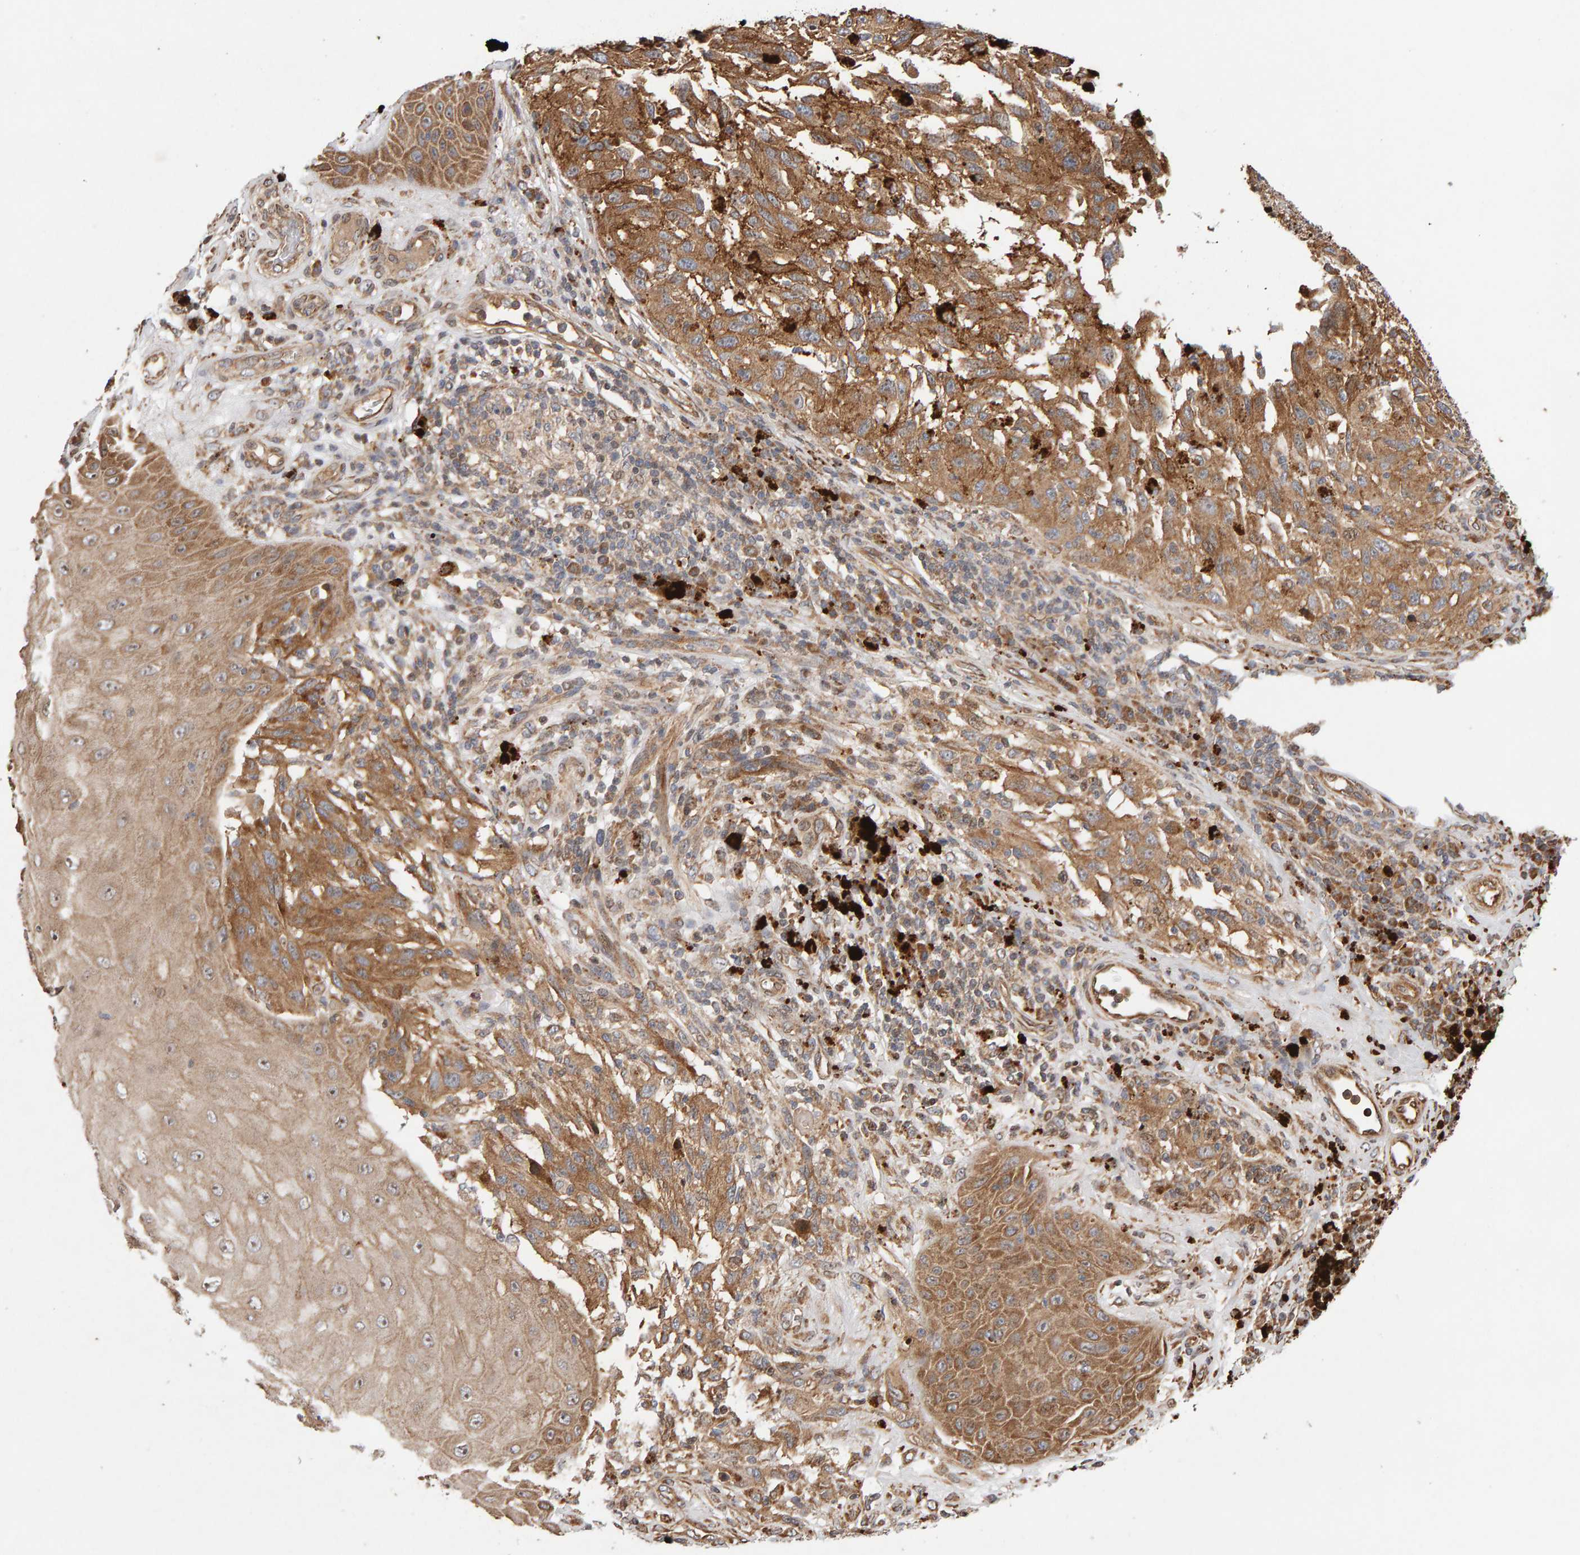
{"staining": {"intensity": "moderate", "quantity": ">75%", "location": "cytoplasmic/membranous"}, "tissue": "melanoma", "cell_type": "Tumor cells", "image_type": "cancer", "snomed": [{"axis": "morphology", "description": "Malignant melanoma, NOS"}, {"axis": "topography", "description": "Skin"}], "caption": "Protein staining of malignant melanoma tissue shows moderate cytoplasmic/membranous expression in approximately >75% of tumor cells.", "gene": "LZTS1", "patient": {"sex": "female", "age": 73}}